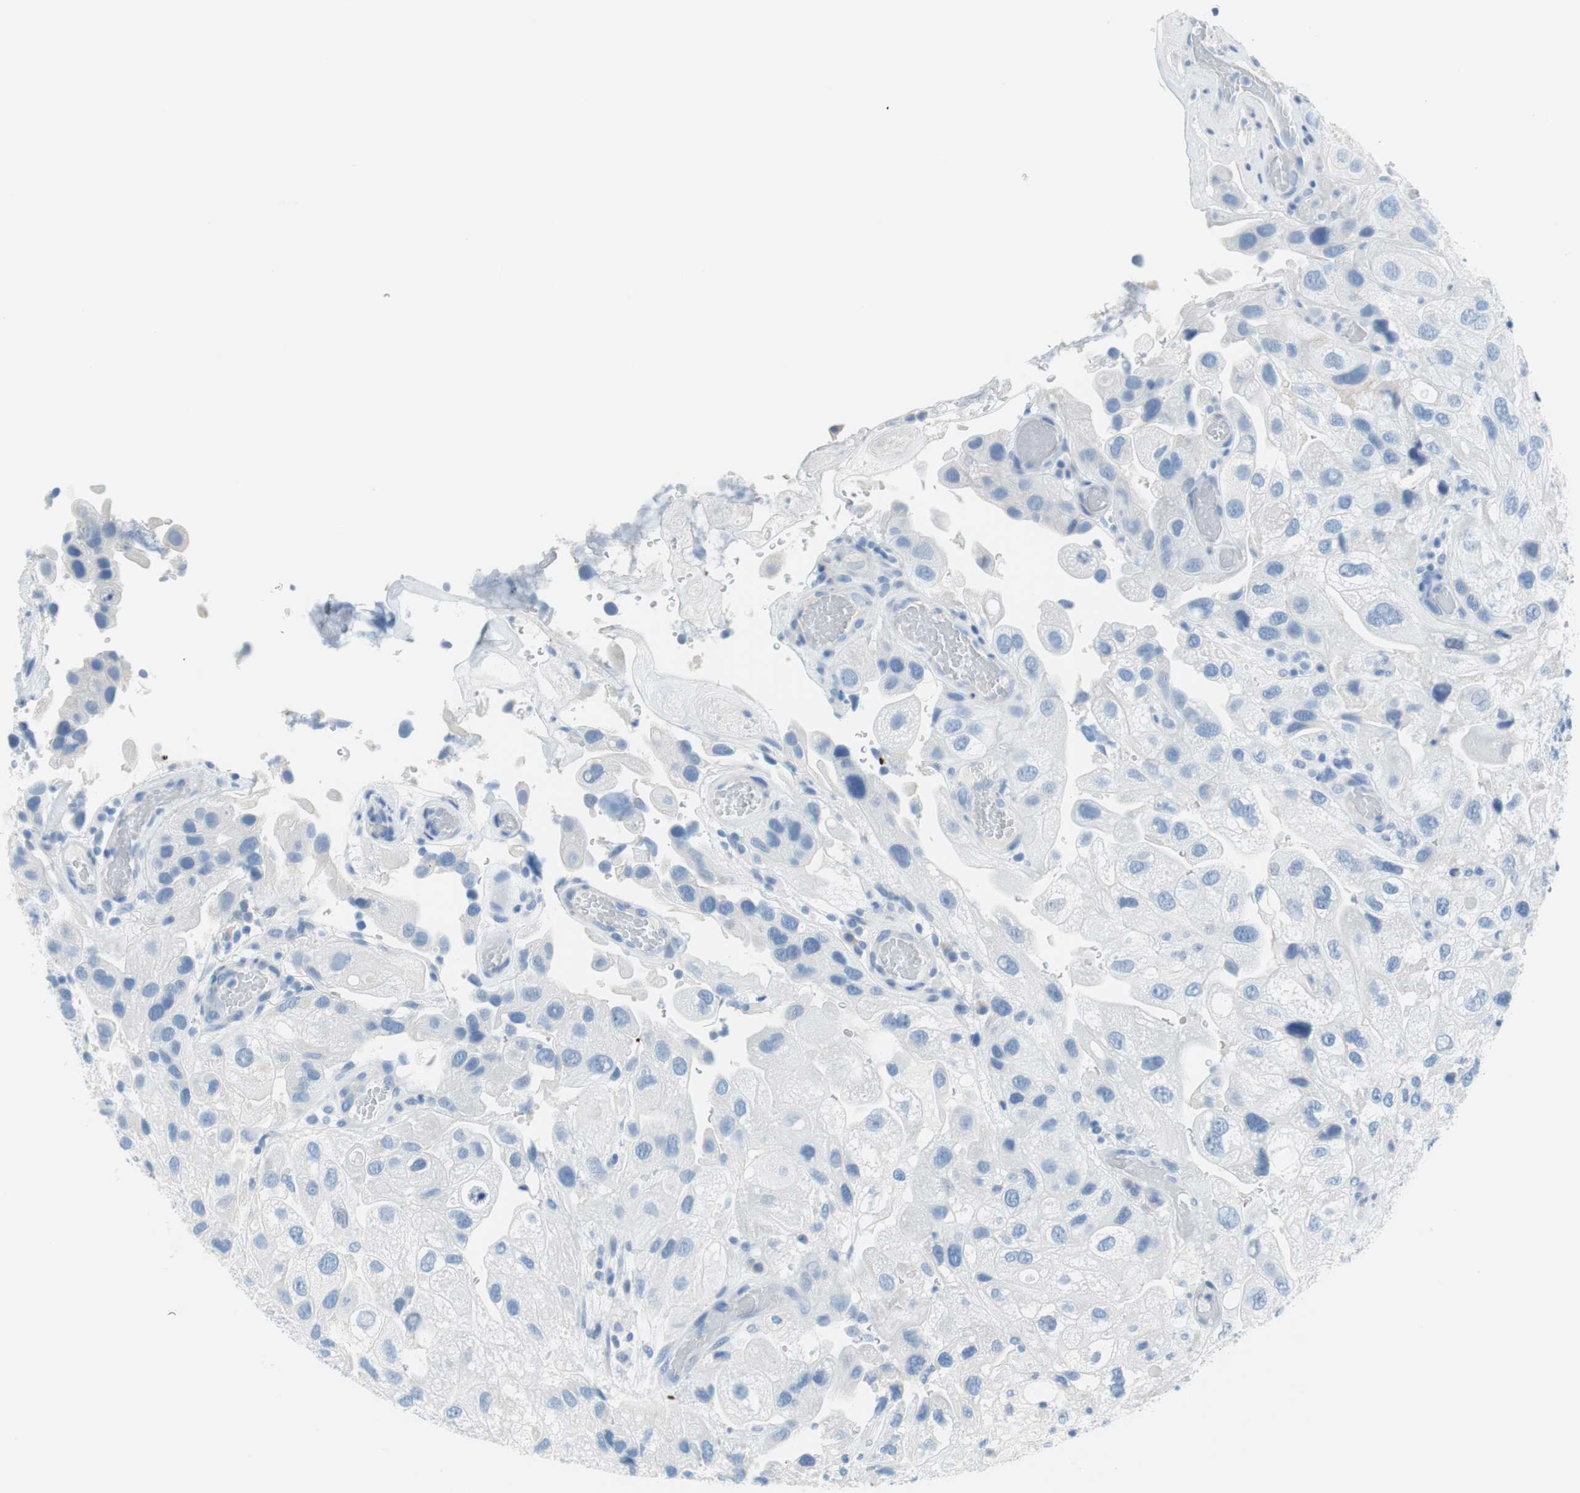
{"staining": {"intensity": "negative", "quantity": "none", "location": "none"}, "tissue": "urothelial cancer", "cell_type": "Tumor cells", "image_type": "cancer", "snomed": [{"axis": "morphology", "description": "Urothelial carcinoma, High grade"}, {"axis": "topography", "description": "Urinary bladder"}], "caption": "A high-resolution image shows immunohistochemistry staining of urothelial cancer, which reveals no significant positivity in tumor cells. The staining is performed using DAB brown chromogen with nuclei counter-stained in using hematoxylin.", "gene": "MYH1", "patient": {"sex": "female", "age": 64}}